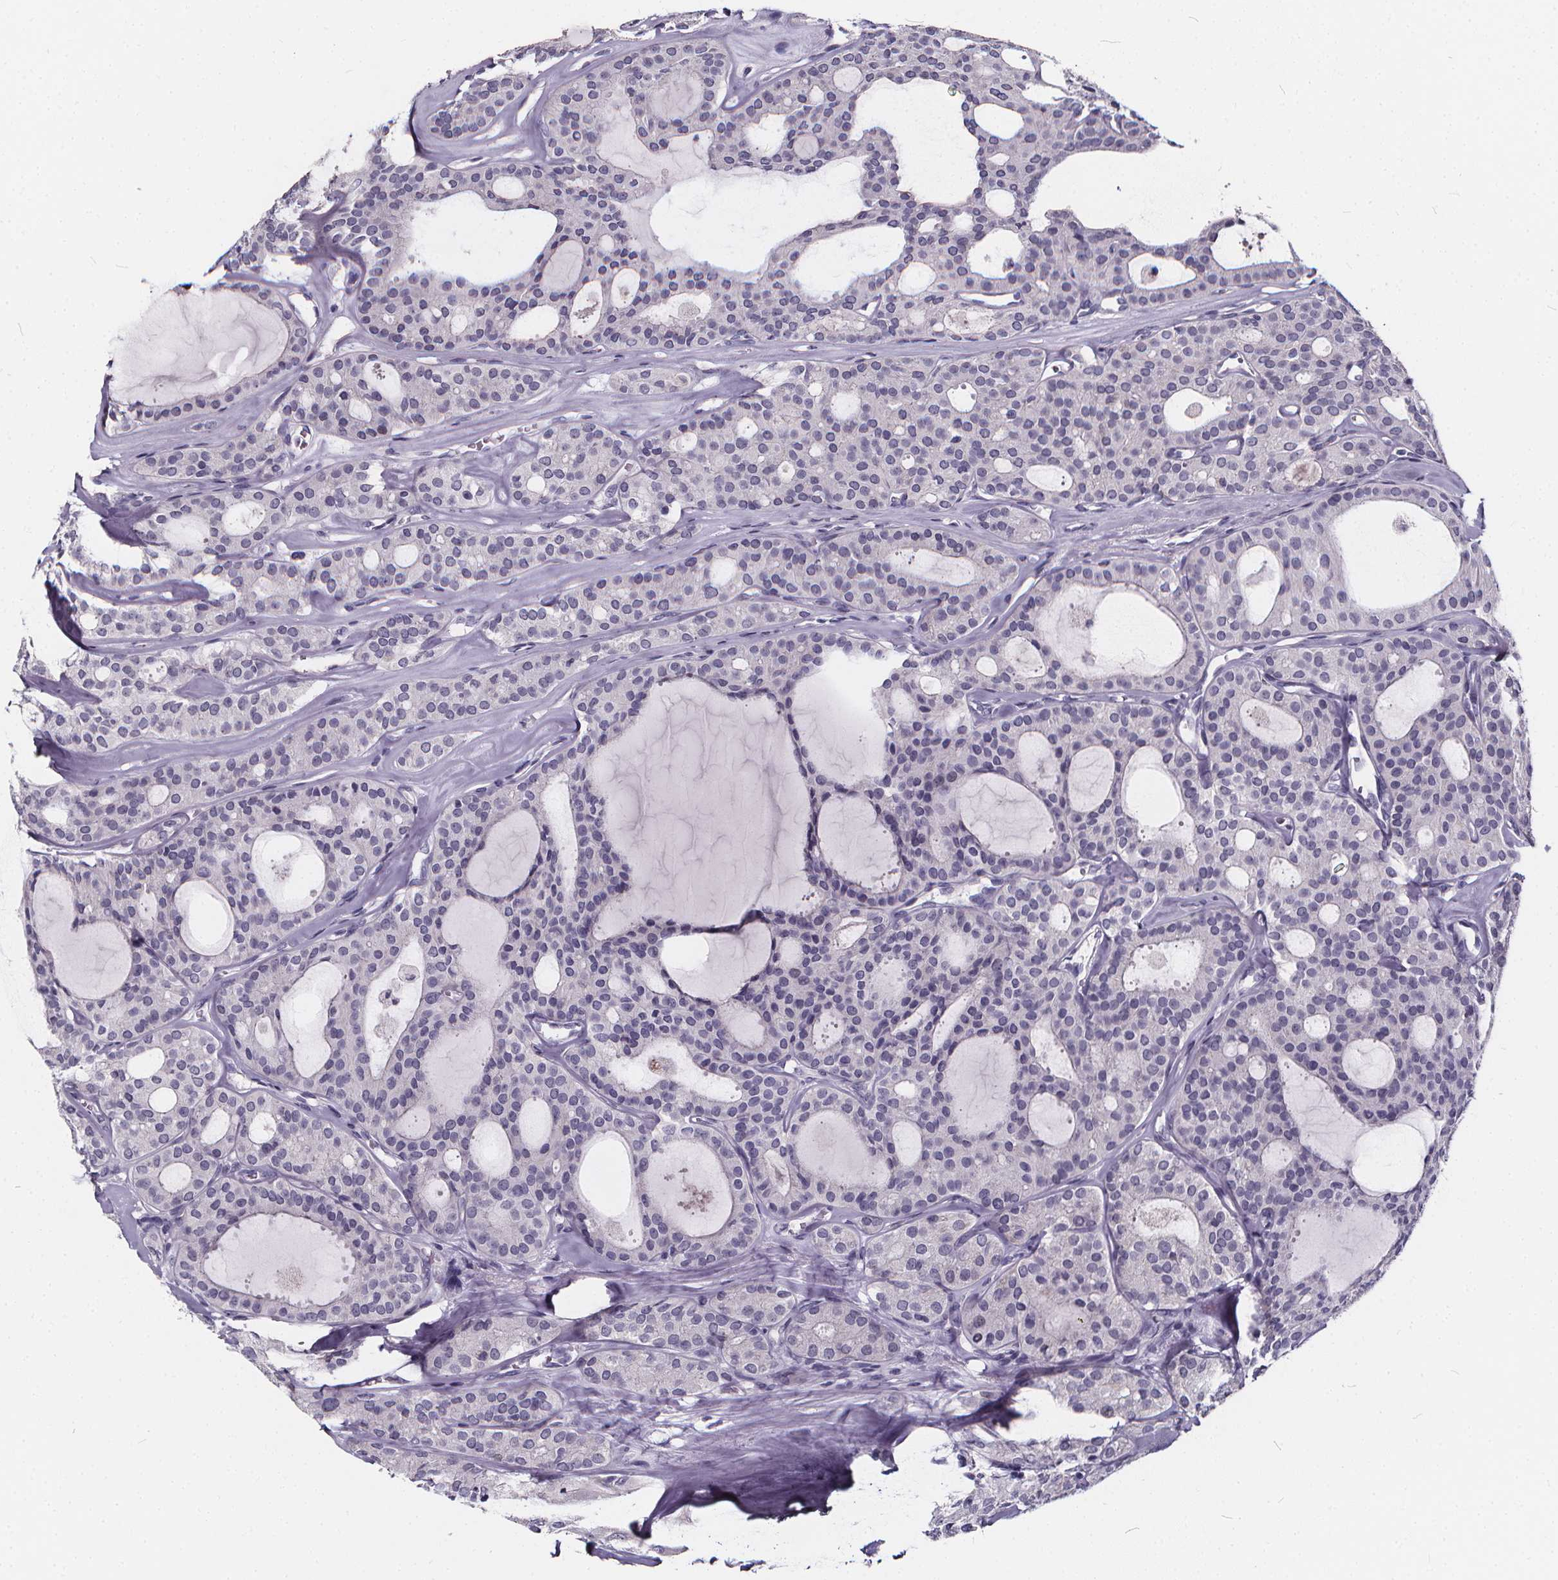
{"staining": {"intensity": "negative", "quantity": "none", "location": "none"}, "tissue": "thyroid cancer", "cell_type": "Tumor cells", "image_type": "cancer", "snomed": [{"axis": "morphology", "description": "Follicular adenoma carcinoma, NOS"}, {"axis": "topography", "description": "Thyroid gland"}], "caption": "DAB immunohistochemical staining of human follicular adenoma carcinoma (thyroid) shows no significant positivity in tumor cells.", "gene": "SPEF2", "patient": {"sex": "male", "age": 75}}